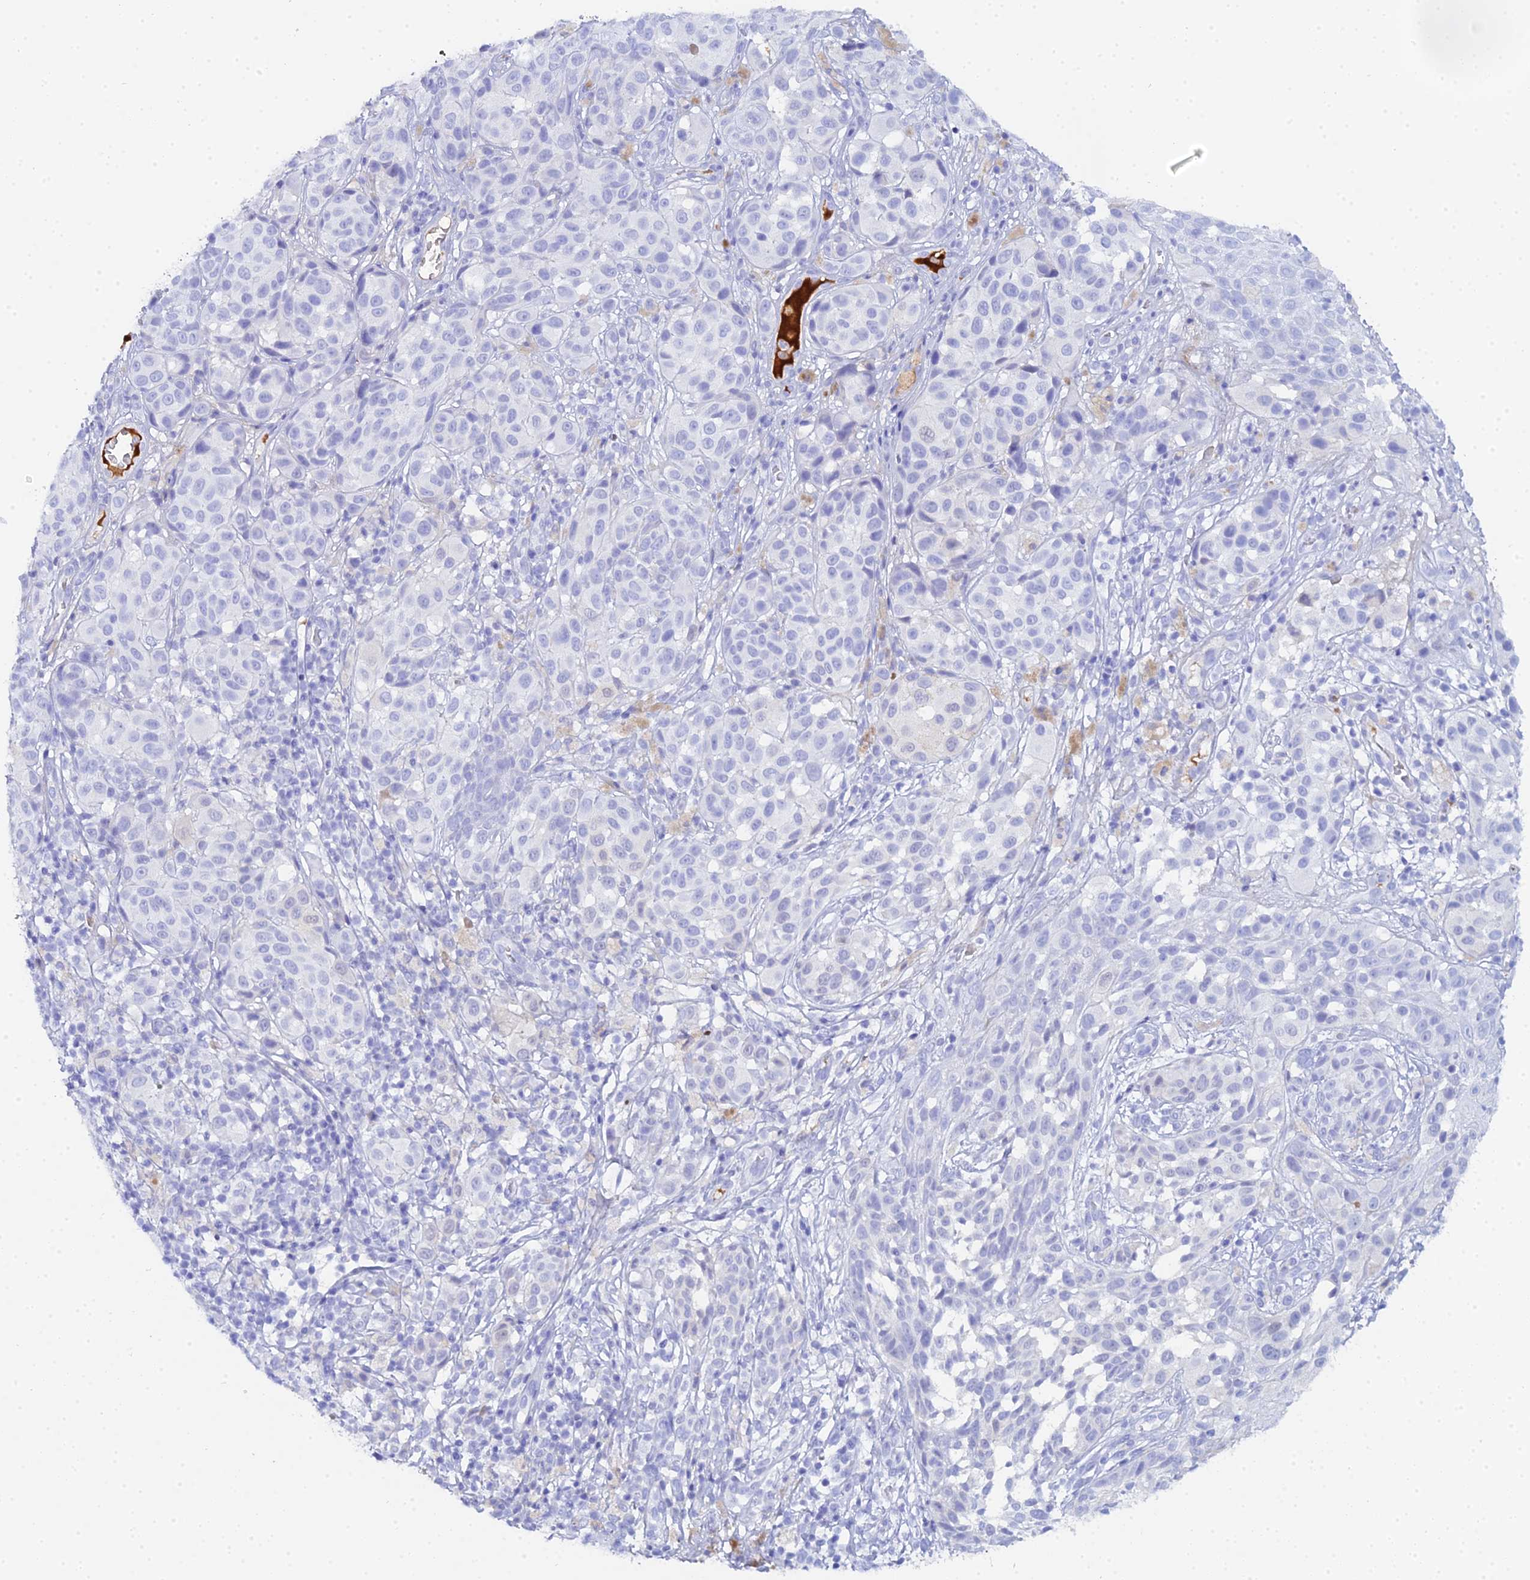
{"staining": {"intensity": "negative", "quantity": "none", "location": "none"}, "tissue": "melanoma", "cell_type": "Tumor cells", "image_type": "cancer", "snomed": [{"axis": "morphology", "description": "Malignant melanoma, NOS"}, {"axis": "topography", "description": "Skin"}], "caption": "Immunohistochemistry histopathology image of neoplastic tissue: human melanoma stained with DAB demonstrates no significant protein expression in tumor cells.", "gene": "CELA3A", "patient": {"sex": "male", "age": 38}}